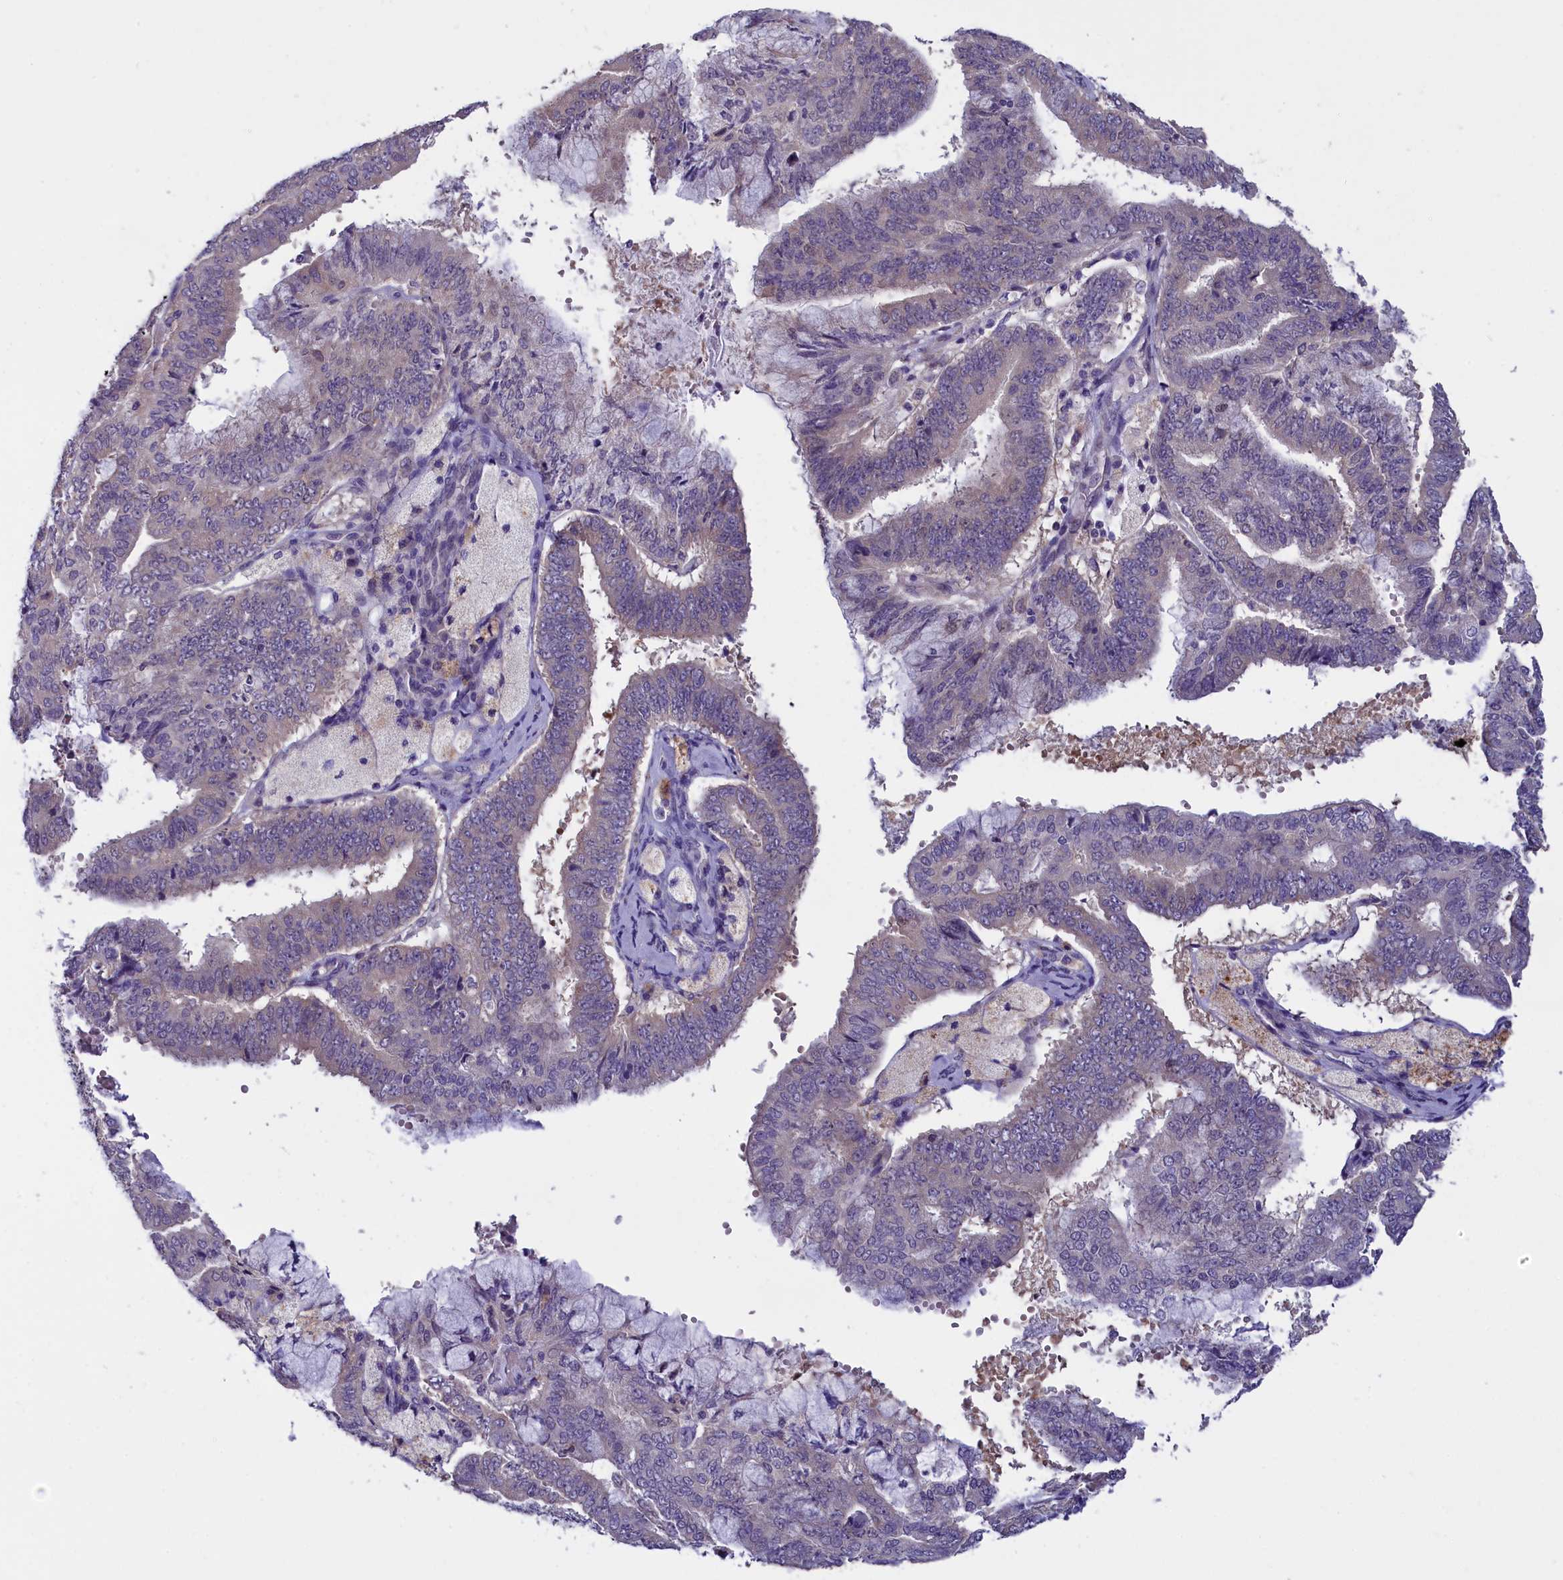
{"staining": {"intensity": "weak", "quantity": "<25%", "location": "cytoplasmic/membranous"}, "tissue": "endometrial cancer", "cell_type": "Tumor cells", "image_type": "cancer", "snomed": [{"axis": "morphology", "description": "Adenocarcinoma, NOS"}, {"axis": "topography", "description": "Endometrium"}], "caption": "A photomicrograph of endometrial adenocarcinoma stained for a protein displays no brown staining in tumor cells. (IHC, brightfield microscopy, high magnification).", "gene": "ENPP6", "patient": {"sex": "female", "age": 63}}